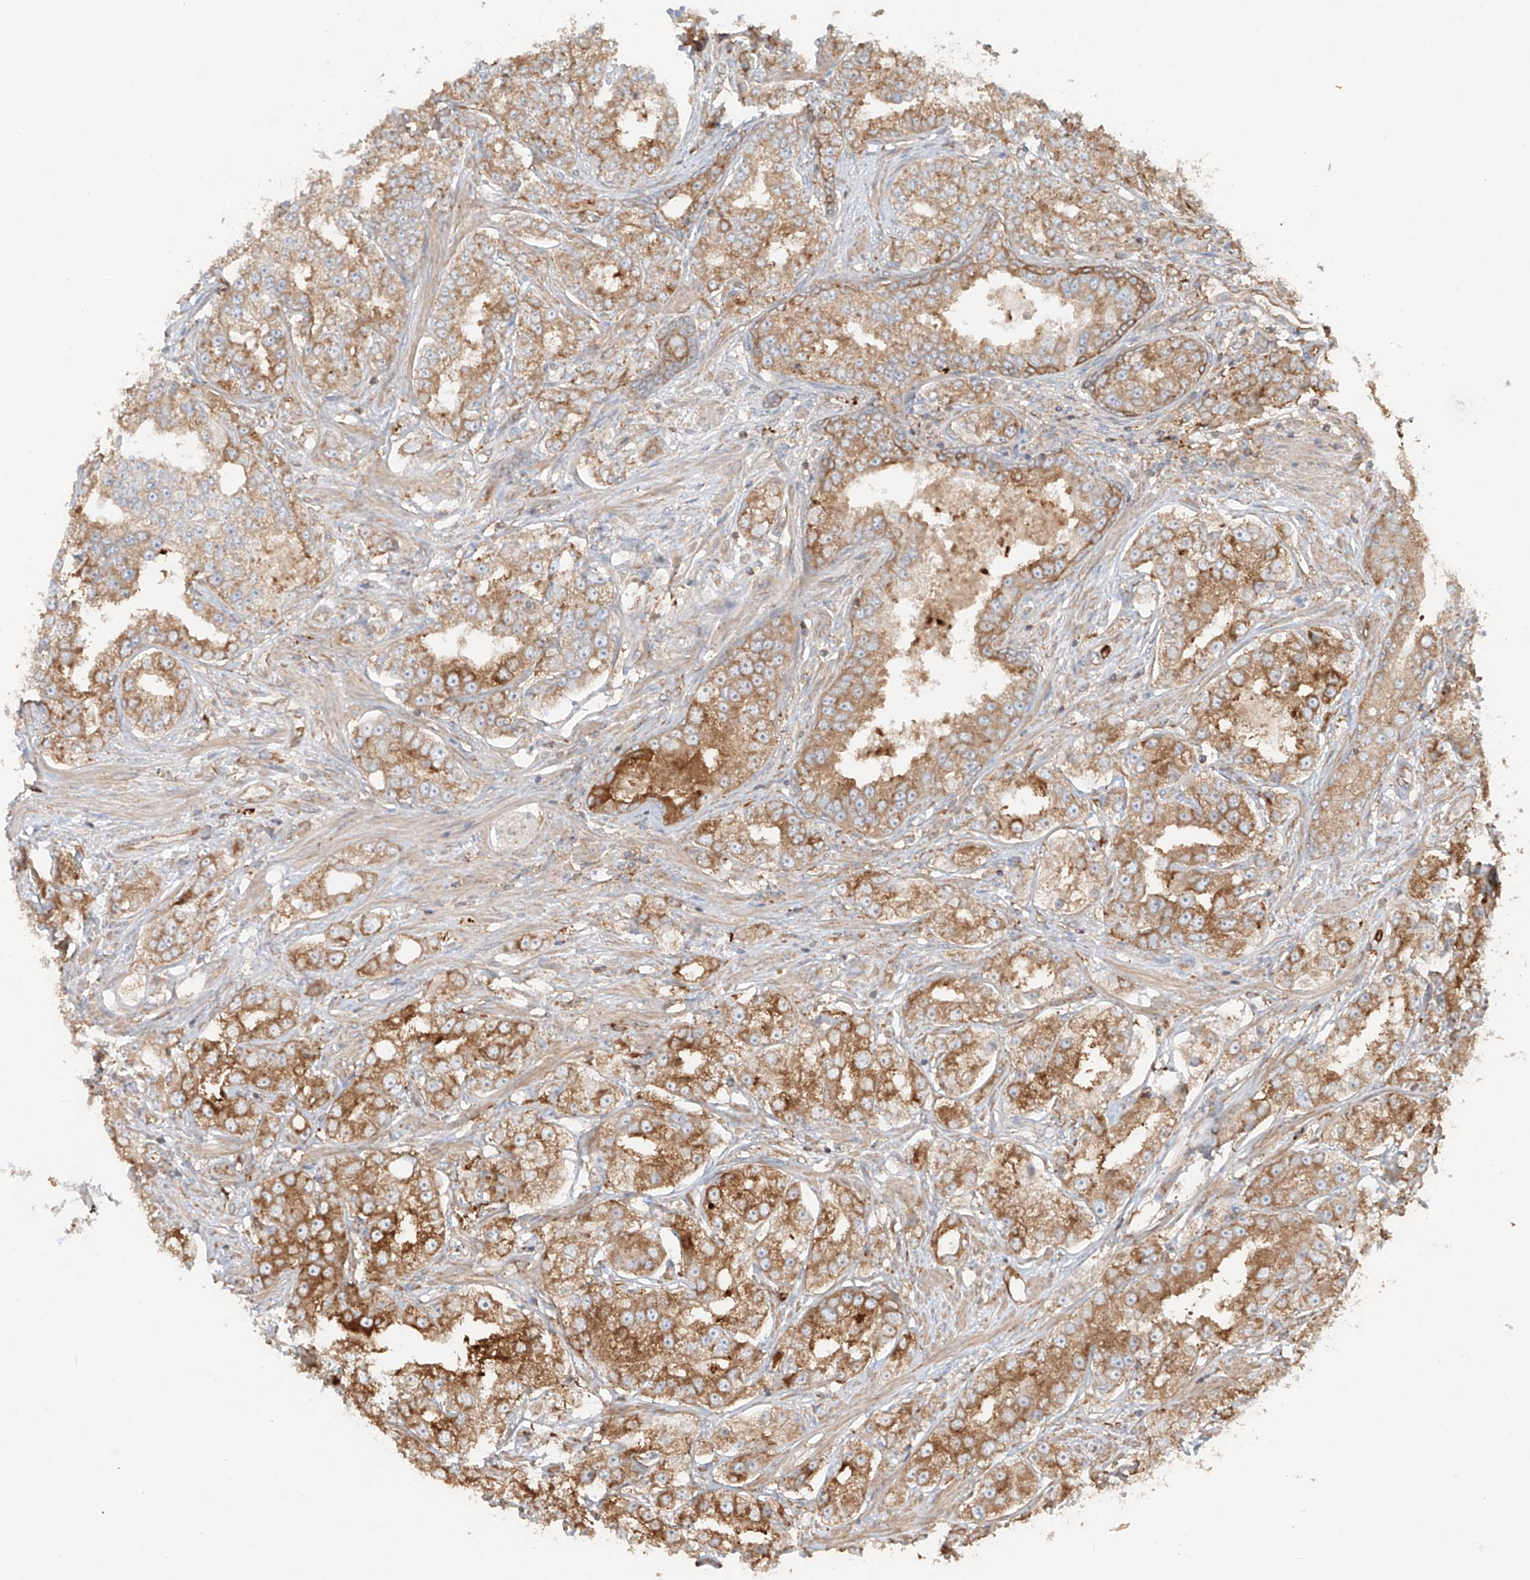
{"staining": {"intensity": "moderate", "quantity": ">75%", "location": "cytoplasmic/membranous"}, "tissue": "prostate cancer", "cell_type": "Tumor cells", "image_type": "cancer", "snomed": [{"axis": "morphology", "description": "Normal tissue, NOS"}, {"axis": "morphology", "description": "Adenocarcinoma, High grade"}, {"axis": "topography", "description": "Prostate"}], "caption": "Brown immunohistochemical staining in prostate cancer reveals moderate cytoplasmic/membranous positivity in approximately >75% of tumor cells. Using DAB (3,3'-diaminobenzidine) (brown) and hematoxylin (blue) stains, captured at high magnification using brightfield microscopy.", "gene": "CCDC115", "patient": {"sex": "male", "age": 83}}